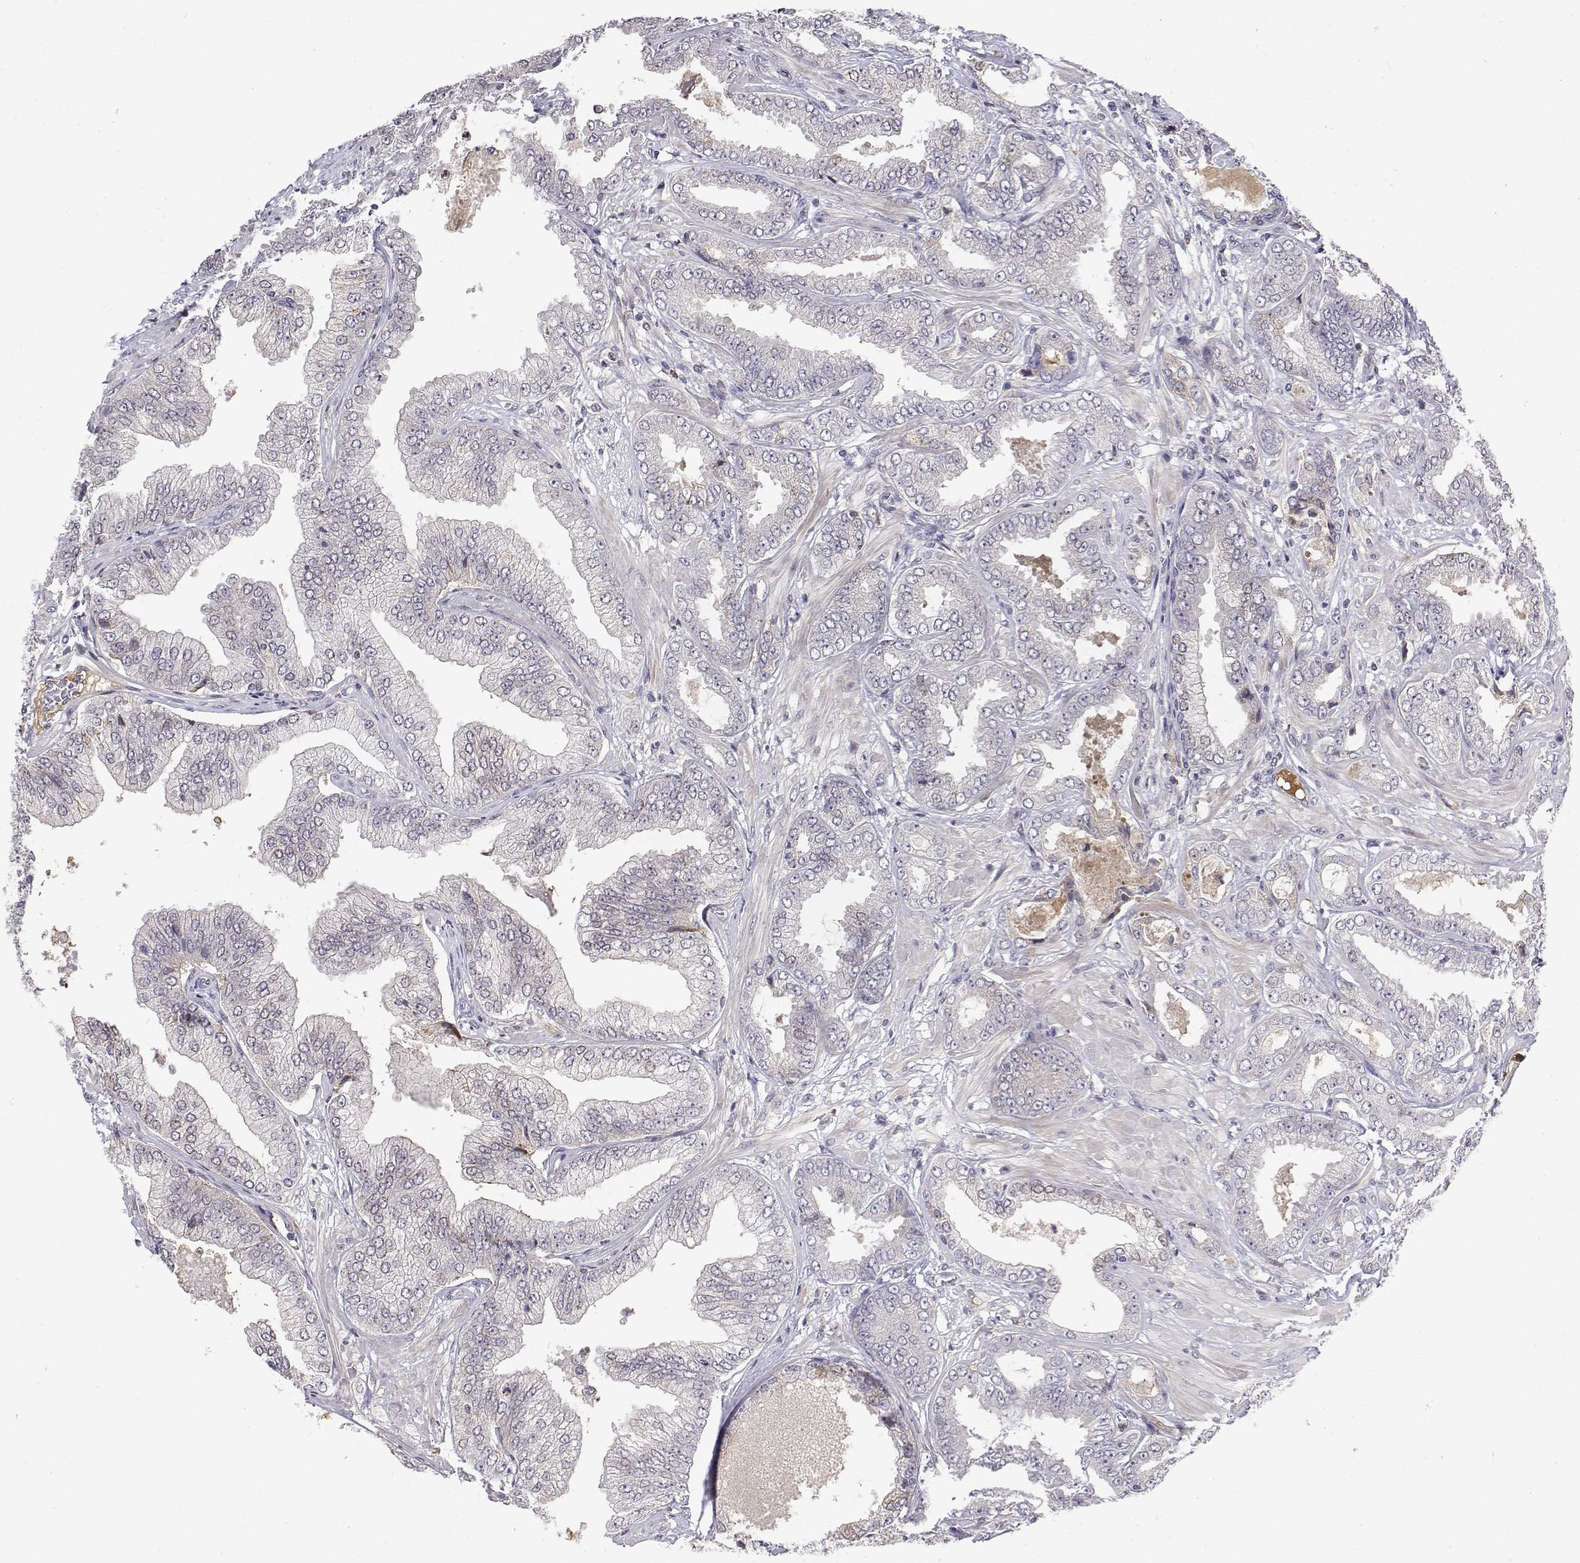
{"staining": {"intensity": "negative", "quantity": "none", "location": "none"}, "tissue": "prostate cancer", "cell_type": "Tumor cells", "image_type": "cancer", "snomed": [{"axis": "morphology", "description": "Adenocarcinoma, Low grade"}, {"axis": "topography", "description": "Prostate"}], "caption": "Prostate cancer was stained to show a protein in brown. There is no significant staining in tumor cells.", "gene": "IGFBP4", "patient": {"sex": "male", "age": 55}}